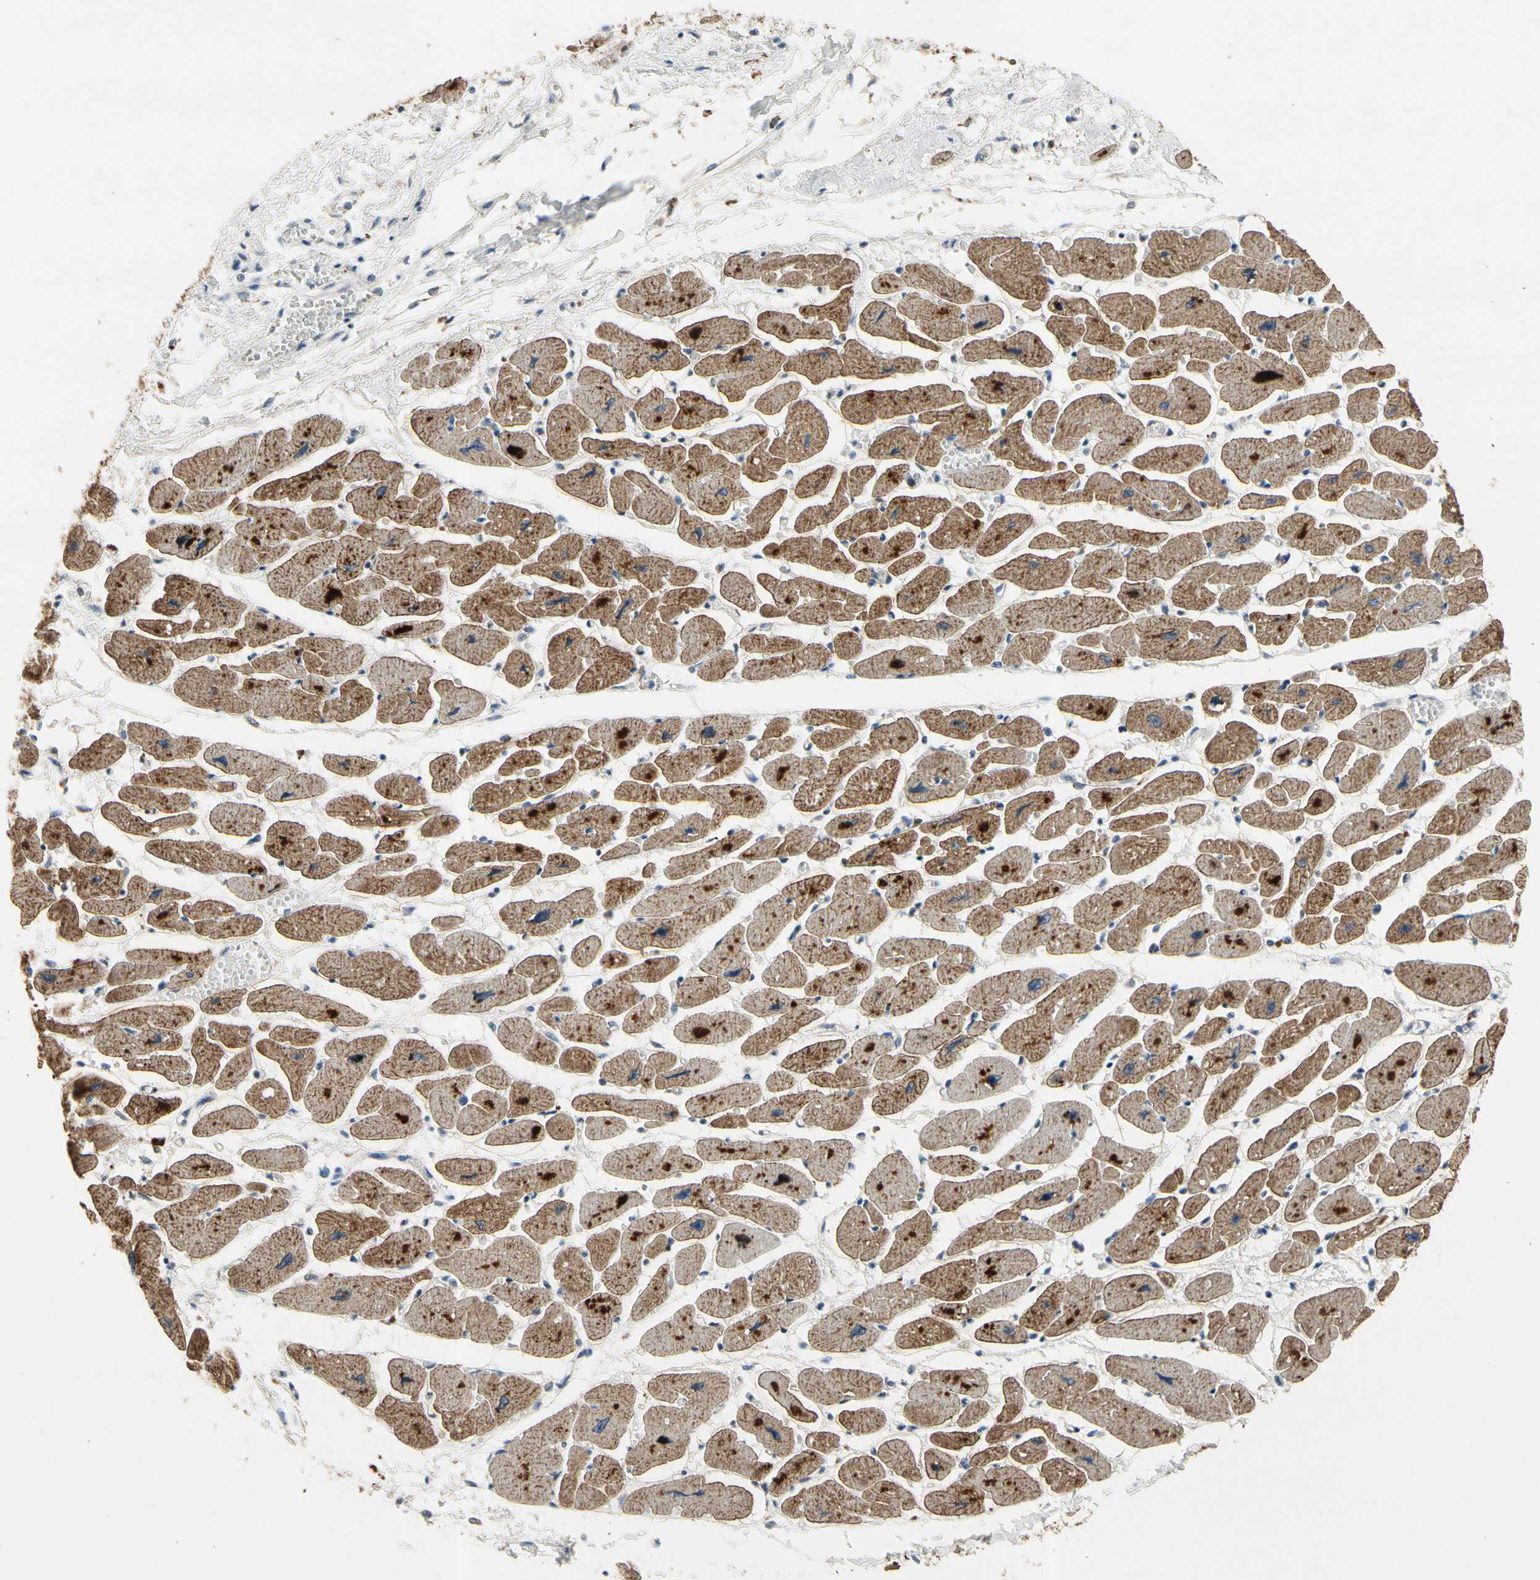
{"staining": {"intensity": "moderate", "quantity": ">75%", "location": "cytoplasmic/membranous,nuclear"}, "tissue": "heart muscle", "cell_type": "Cardiomyocytes", "image_type": "normal", "snomed": [{"axis": "morphology", "description": "Normal tissue, NOS"}, {"axis": "topography", "description": "Heart"}], "caption": "Immunohistochemistry (IHC) micrograph of unremarkable heart muscle stained for a protein (brown), which demonstrates medium levels of moderate cytoplasmic/membranous,nuclear expression in approximately >75% of cardiomyocytes.", "gene": "ZKSCAN3", "patient": {"sex": "female", "age": 54}}